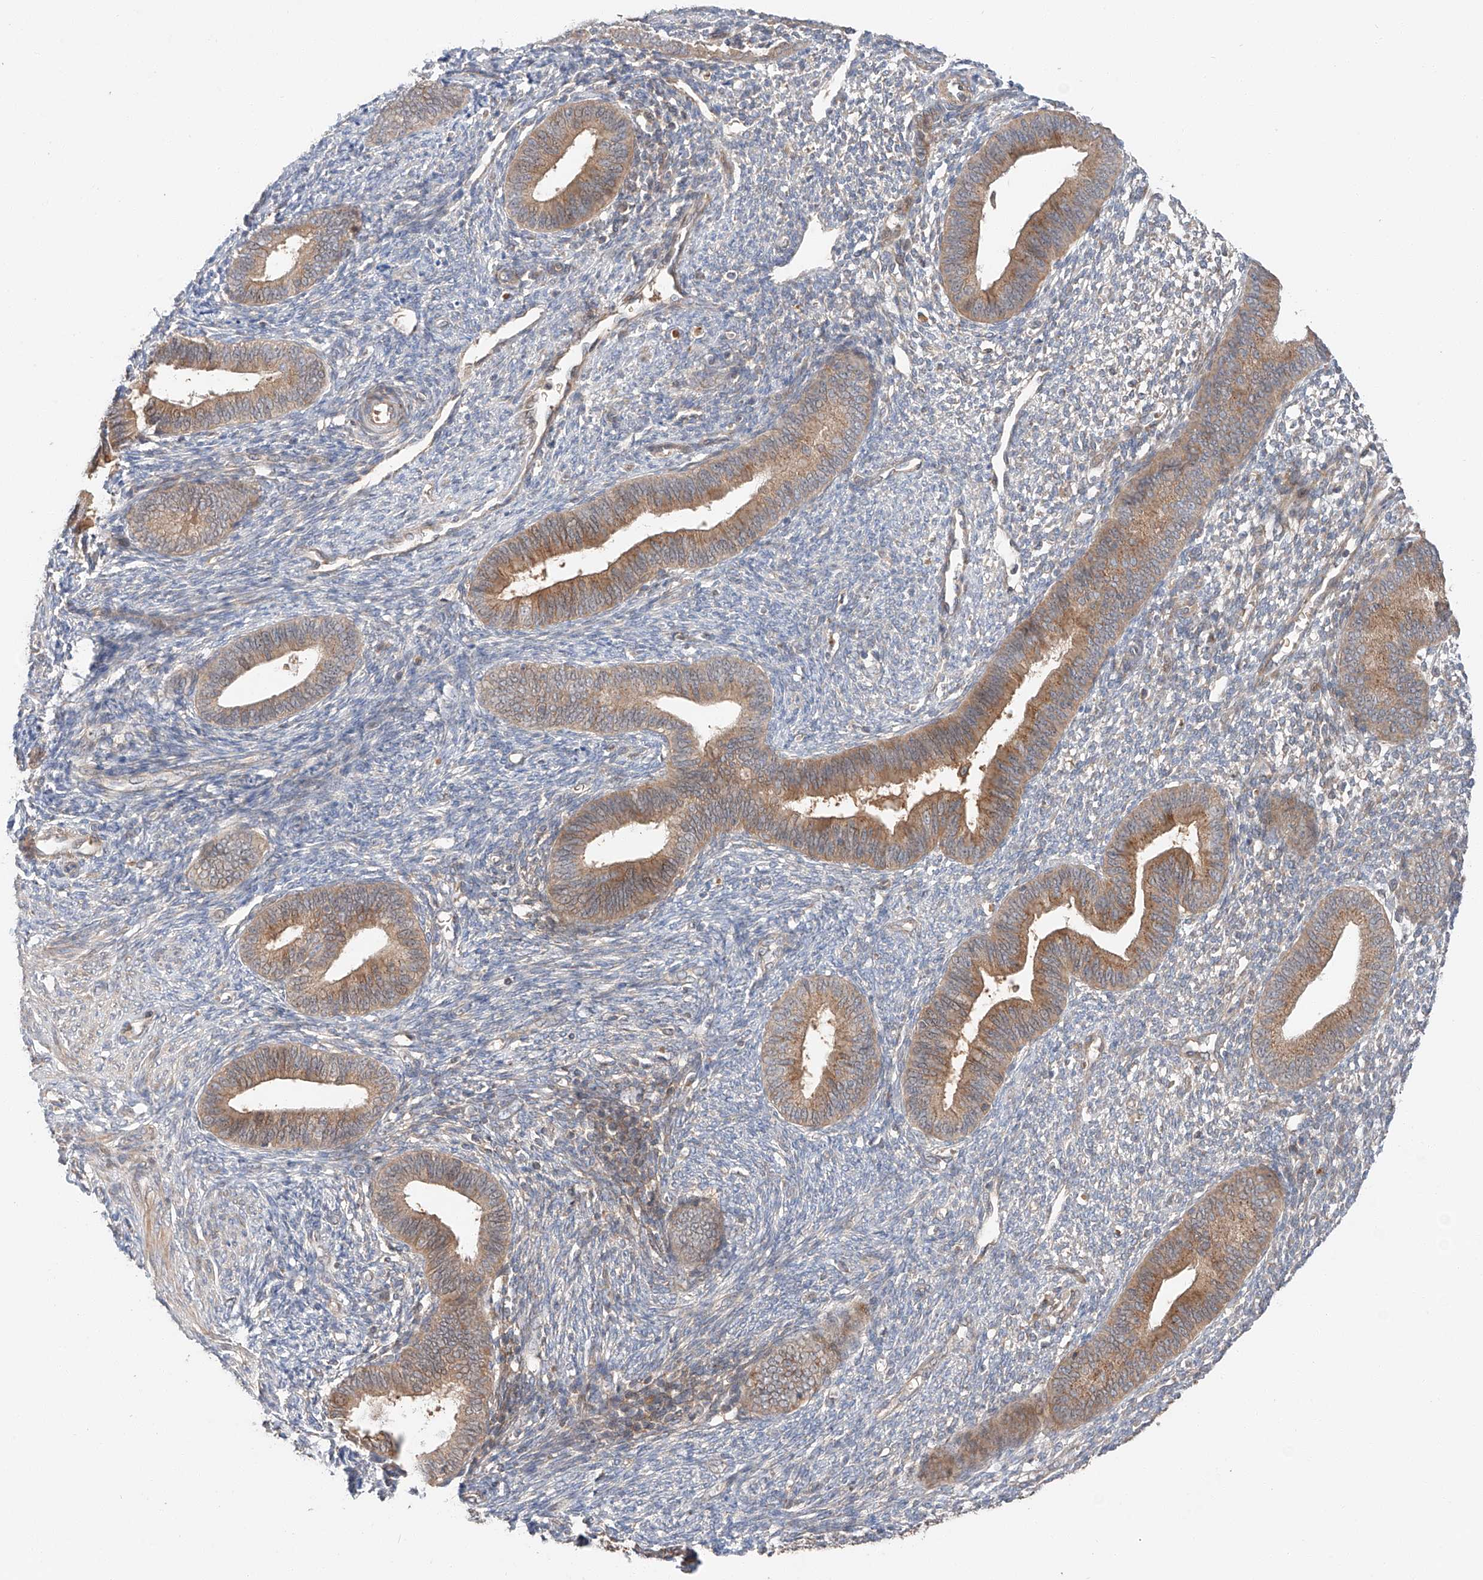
{"staining": {"intensity": "weak", "quantity": "25%-75%", "location": "cytoplasmic/membranous"}, "tissue": "endometrium", "cell_type": "Cells in endometrial stroma", "image_type": "normal", "snomed": [{"axis": "morphology", "description": "Normal tissue, NOS"}, {"axis": "topography", "description": "Endometrium"}], "caption": "IHC of normal human endometrium reveals low levels of weak cytoplasmic/membranous staining in approximately 25%-75% of cells in endometrial stroma. (brown staining indicates protein expression, while blue staining denotes nuclei).", "gene": "XPNPEP1", "patient": {"sex": "female", "age": 46}}